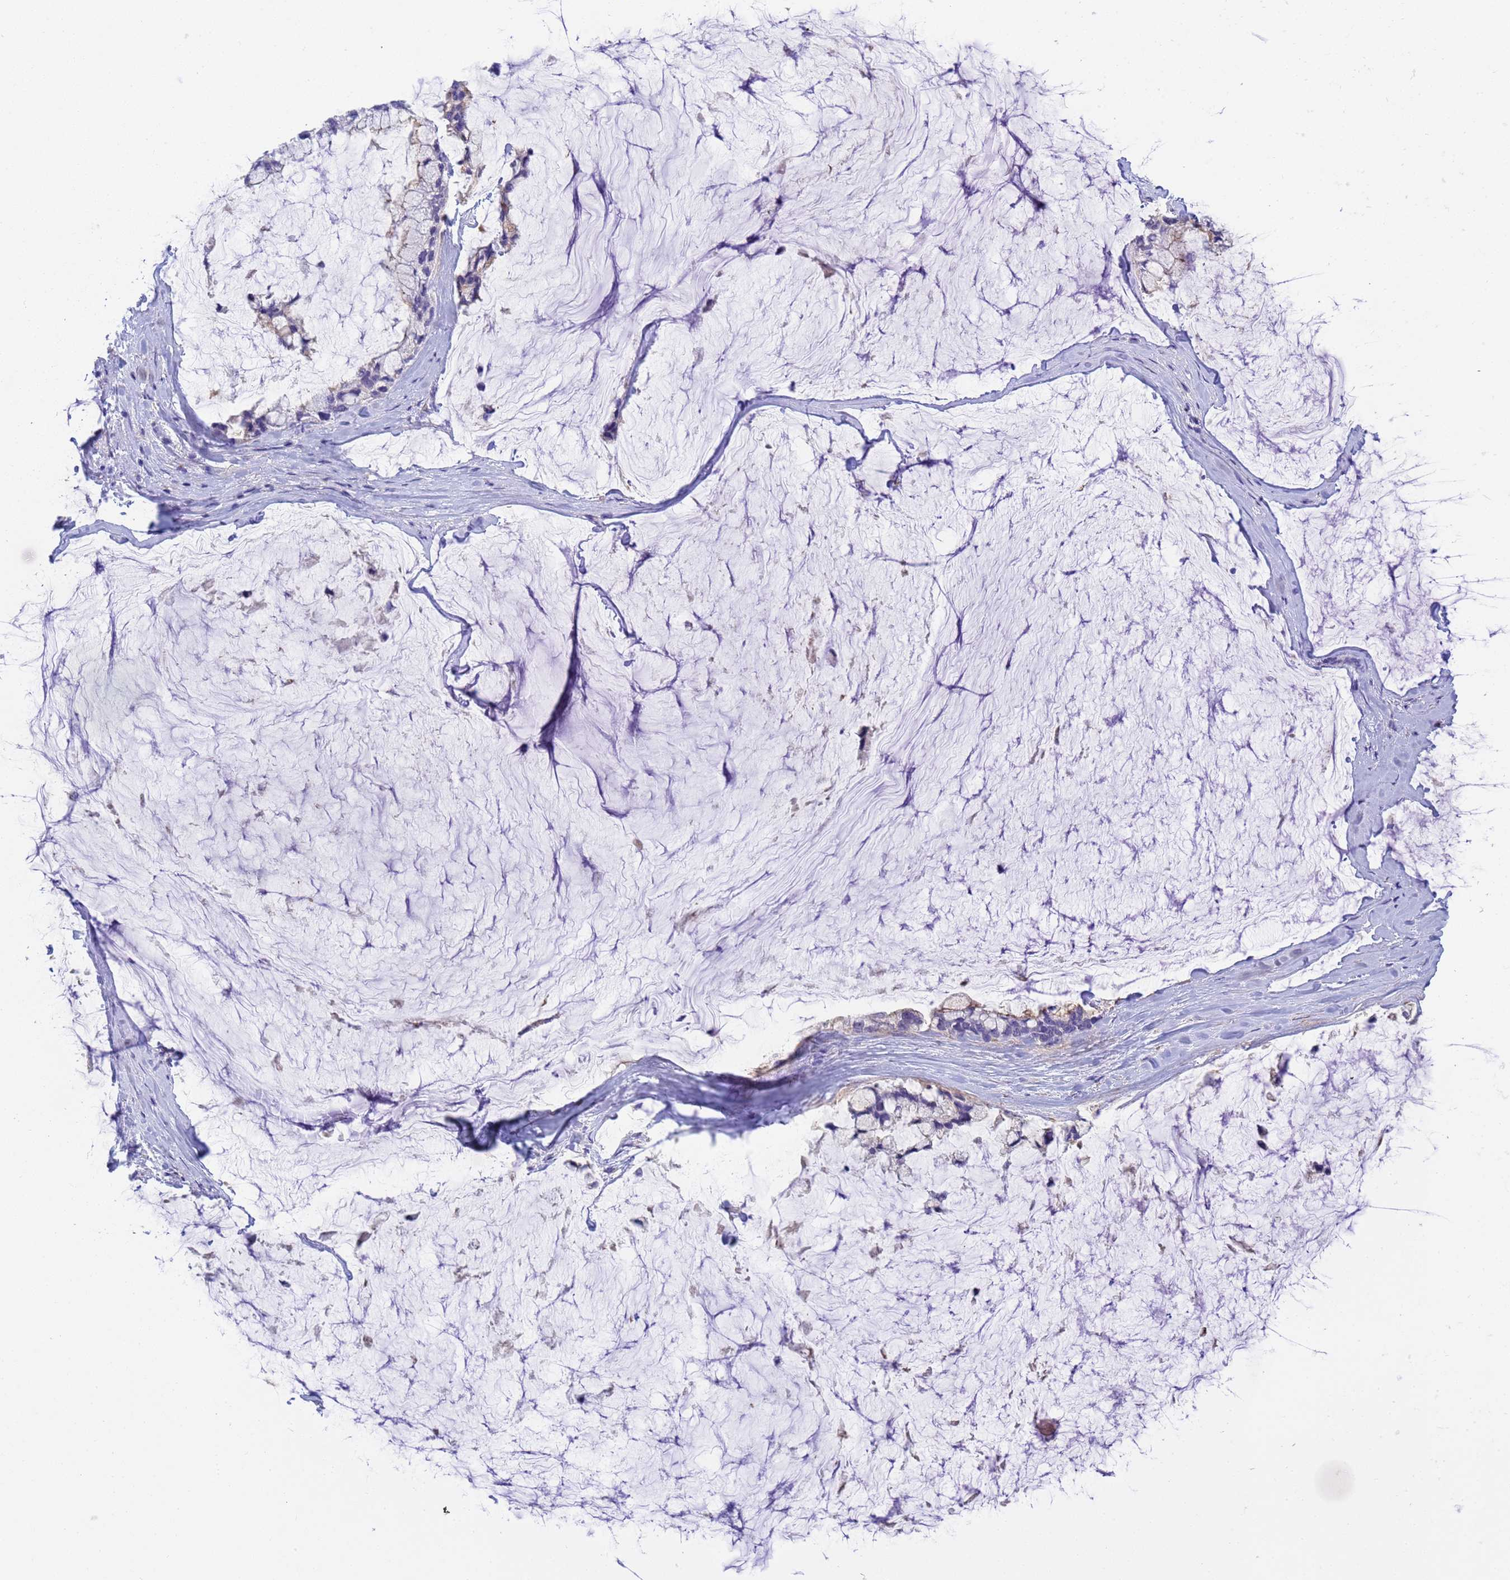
{"staining": {"intensity": "negative", "quantity": "none", "location": "none"}, "tissue": "ovarian cancer", "cell_type": "Tumor cells", "image_type": "cancer", "snomed": [{"axis": "morphology", "description": "Cystadenocarcinoma, mucinous, NOS"}, {"axis": "topography", "description": "Ovary"}], "caption": "This is an immunohistochemistry histopathology image of ovarian cancer (mucinous cystadenocarcinoma). There is no staining in tumor cells.", "gene": "KLHL13", "patient": {"sex": "female", "age": 39}}